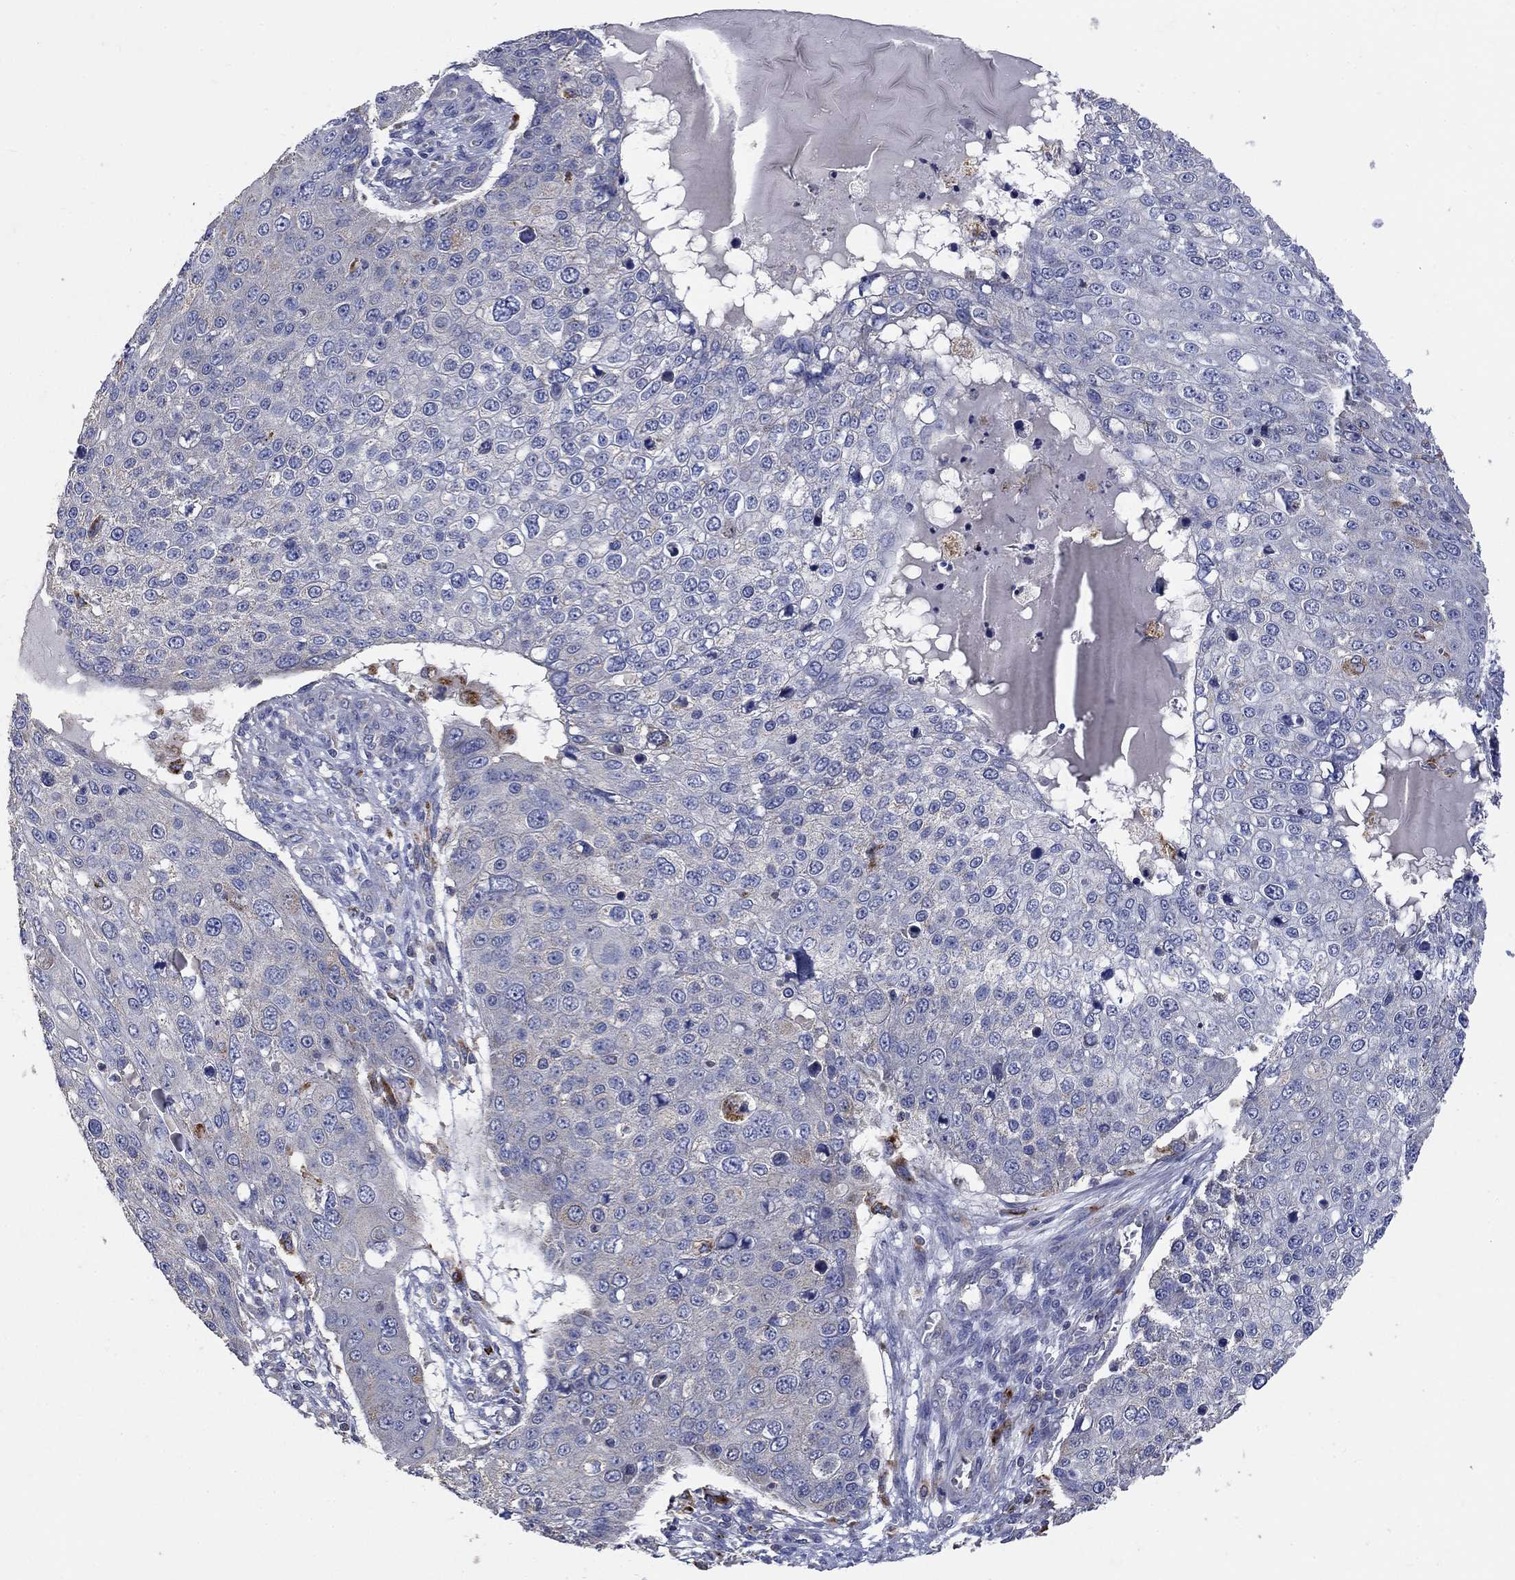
{"staining": {"intensity": "negative", "quantity": "none", "location": "none"}, "tissue": "skin cancer", "cell_type": "Tumor cells", "image_type": "cancer", "snomed": [{"axis": "morphology", "description": "Squamous cell carcinoma, NOS"}, {"axis": "topography", "description": "Skin"}], "caption": "DAB (3,3'-diaminobenzidine) immunohistochemical staining of human skin cancer (squamous cell carcinoma) displays no significant positivity in tumor cells. The staining is performed using DAB brown chromogen with nuclei counter-stained in using hematoxylin.", "gene": "UGT8", "patient": {"sex": "male", "age": 71}}